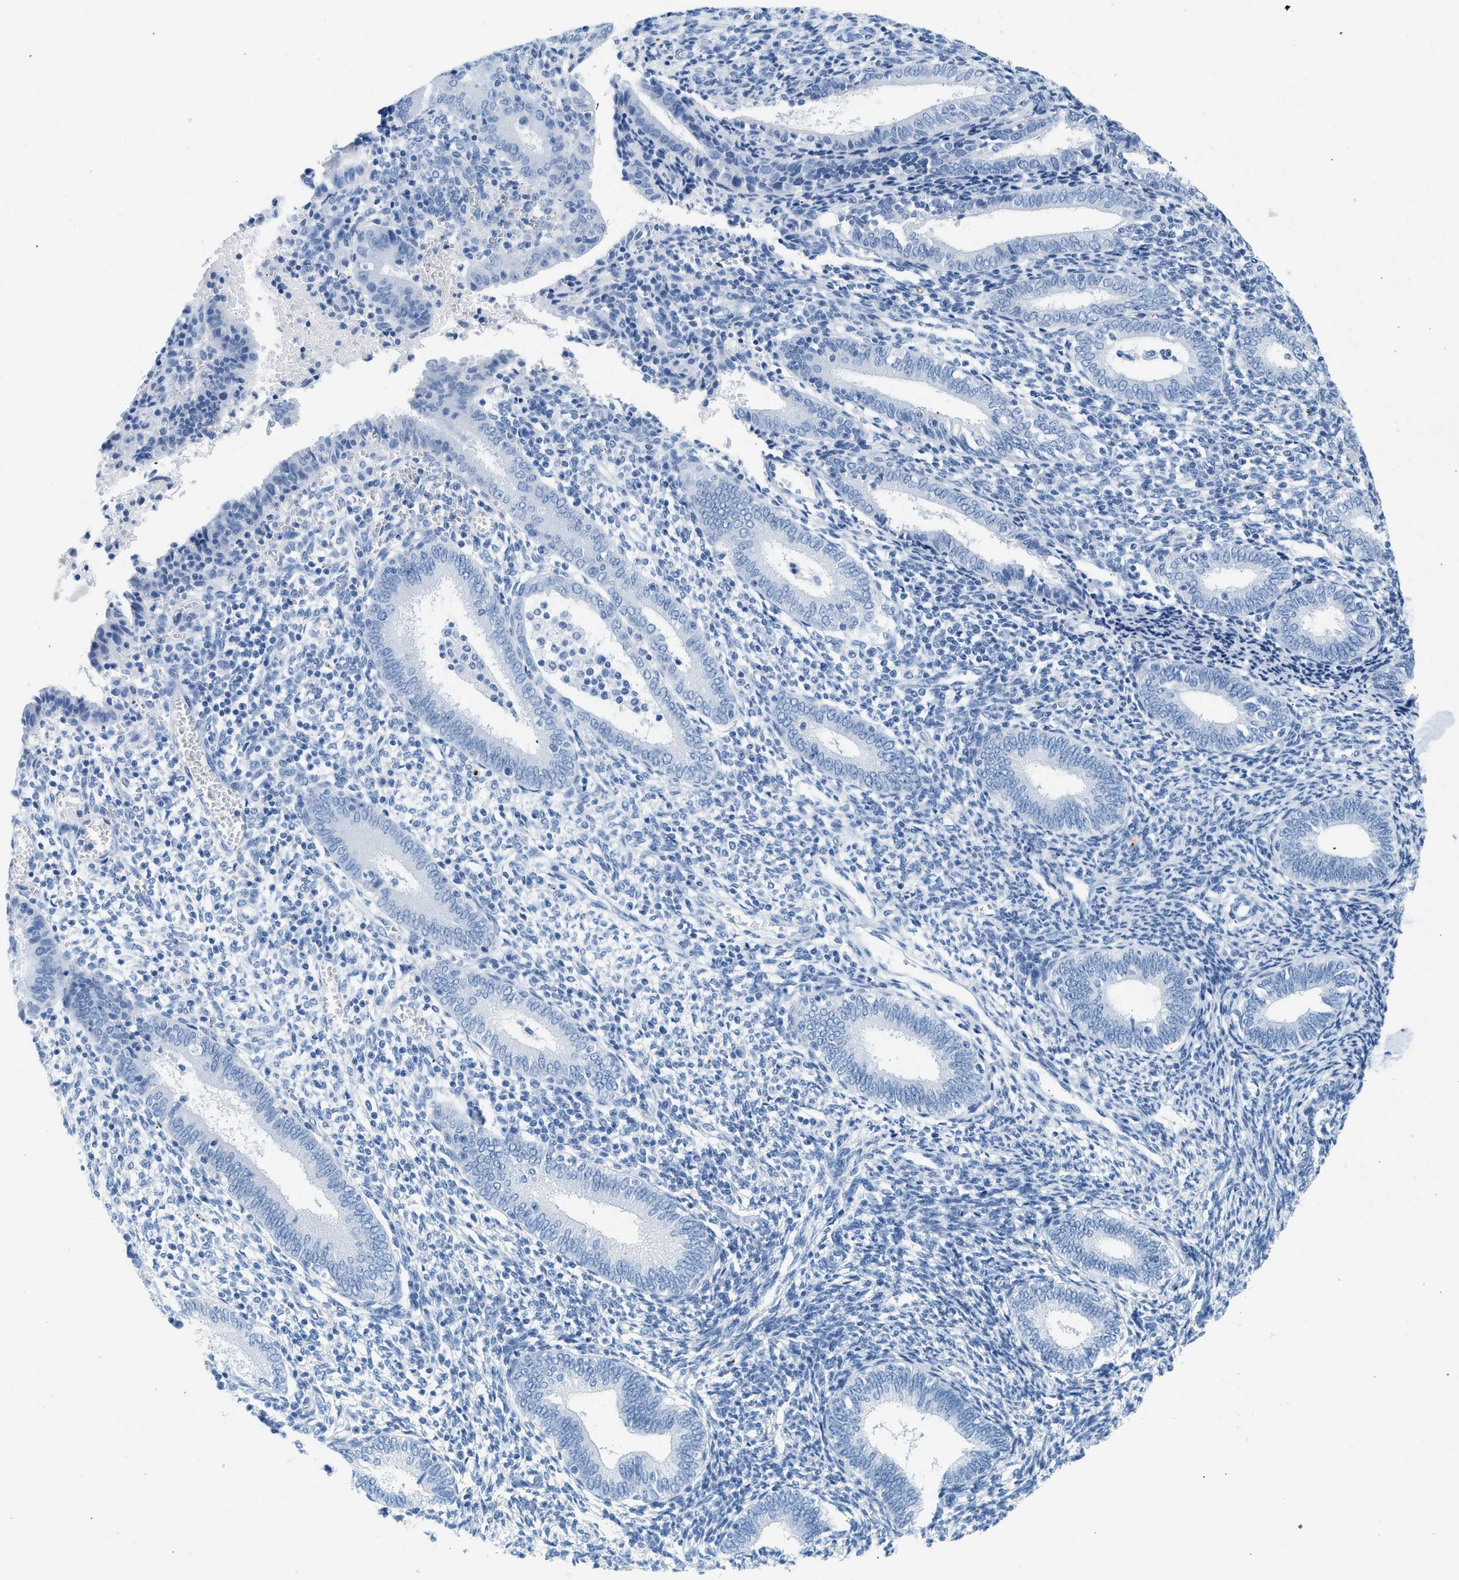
{"staining": {"intensity": "negative", "quantity": "none", "location": "none"}, "tissue": "endometrium", "cell_type": "Cells in endometrial stroma", "image_type": "normal", "snomed": [{"axis": "morphology", "description": "Normal tissue, NOS"}, {"axis": "topography", "description": "Endometrium"}], "caption": "Micrograph shows no significant protein staining in cells in endometrial stroma of unremarkable endometrium.", "gene": "HHATL", "patient": {"sex": "female", "age": 41}}